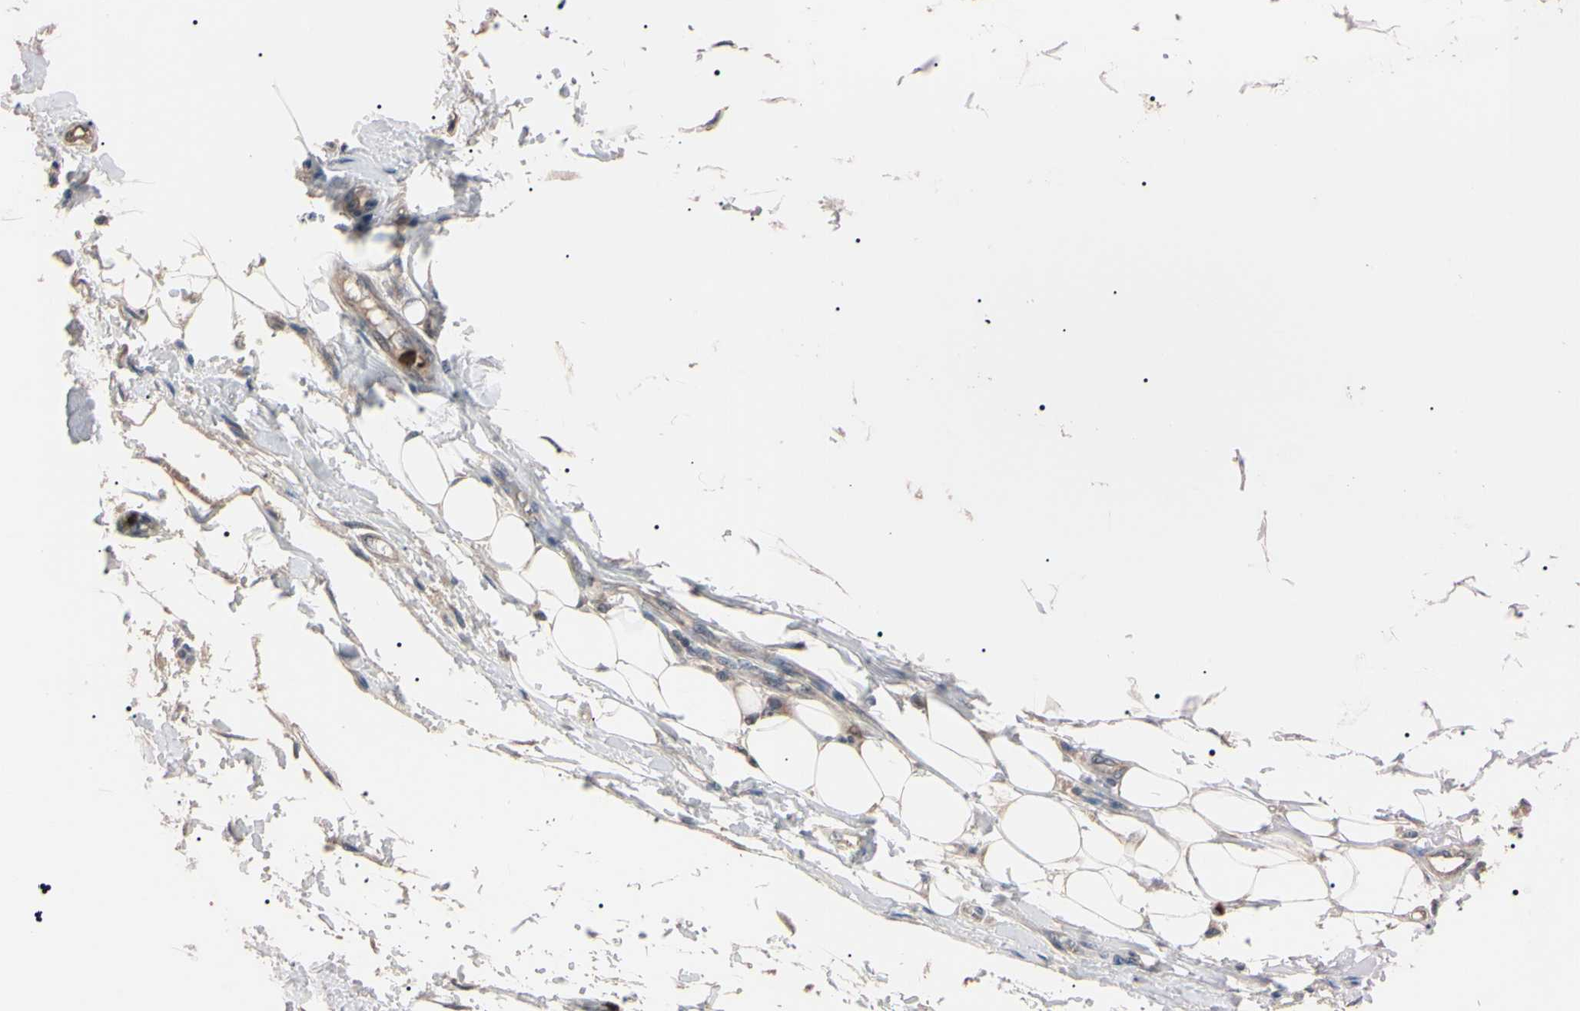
{"staining": {"intensity": "weak", "quantity": "25%-75%", "location": "cytoplasmic/membranous"}, "tissue": "adipose tissue", "cell_type": "Adipocytes", "image_type": "normal", "snomed": [{"axis": "morphology", "description": "Normal tissue, NOS"}, {"axis": "morphology", "description": "Adenocarcinoma, NOS"}, {"axis": "topography", "description": "Esophagus"}], "caption": "Immunohistochemical staining of normal adipose tissue shows low levels of weak cytoplasmic/membranous staining in approximately 25%-75% of adipocytes.", "gene": "TRAF5", "patient": {"sex": "male", "age": 62}}